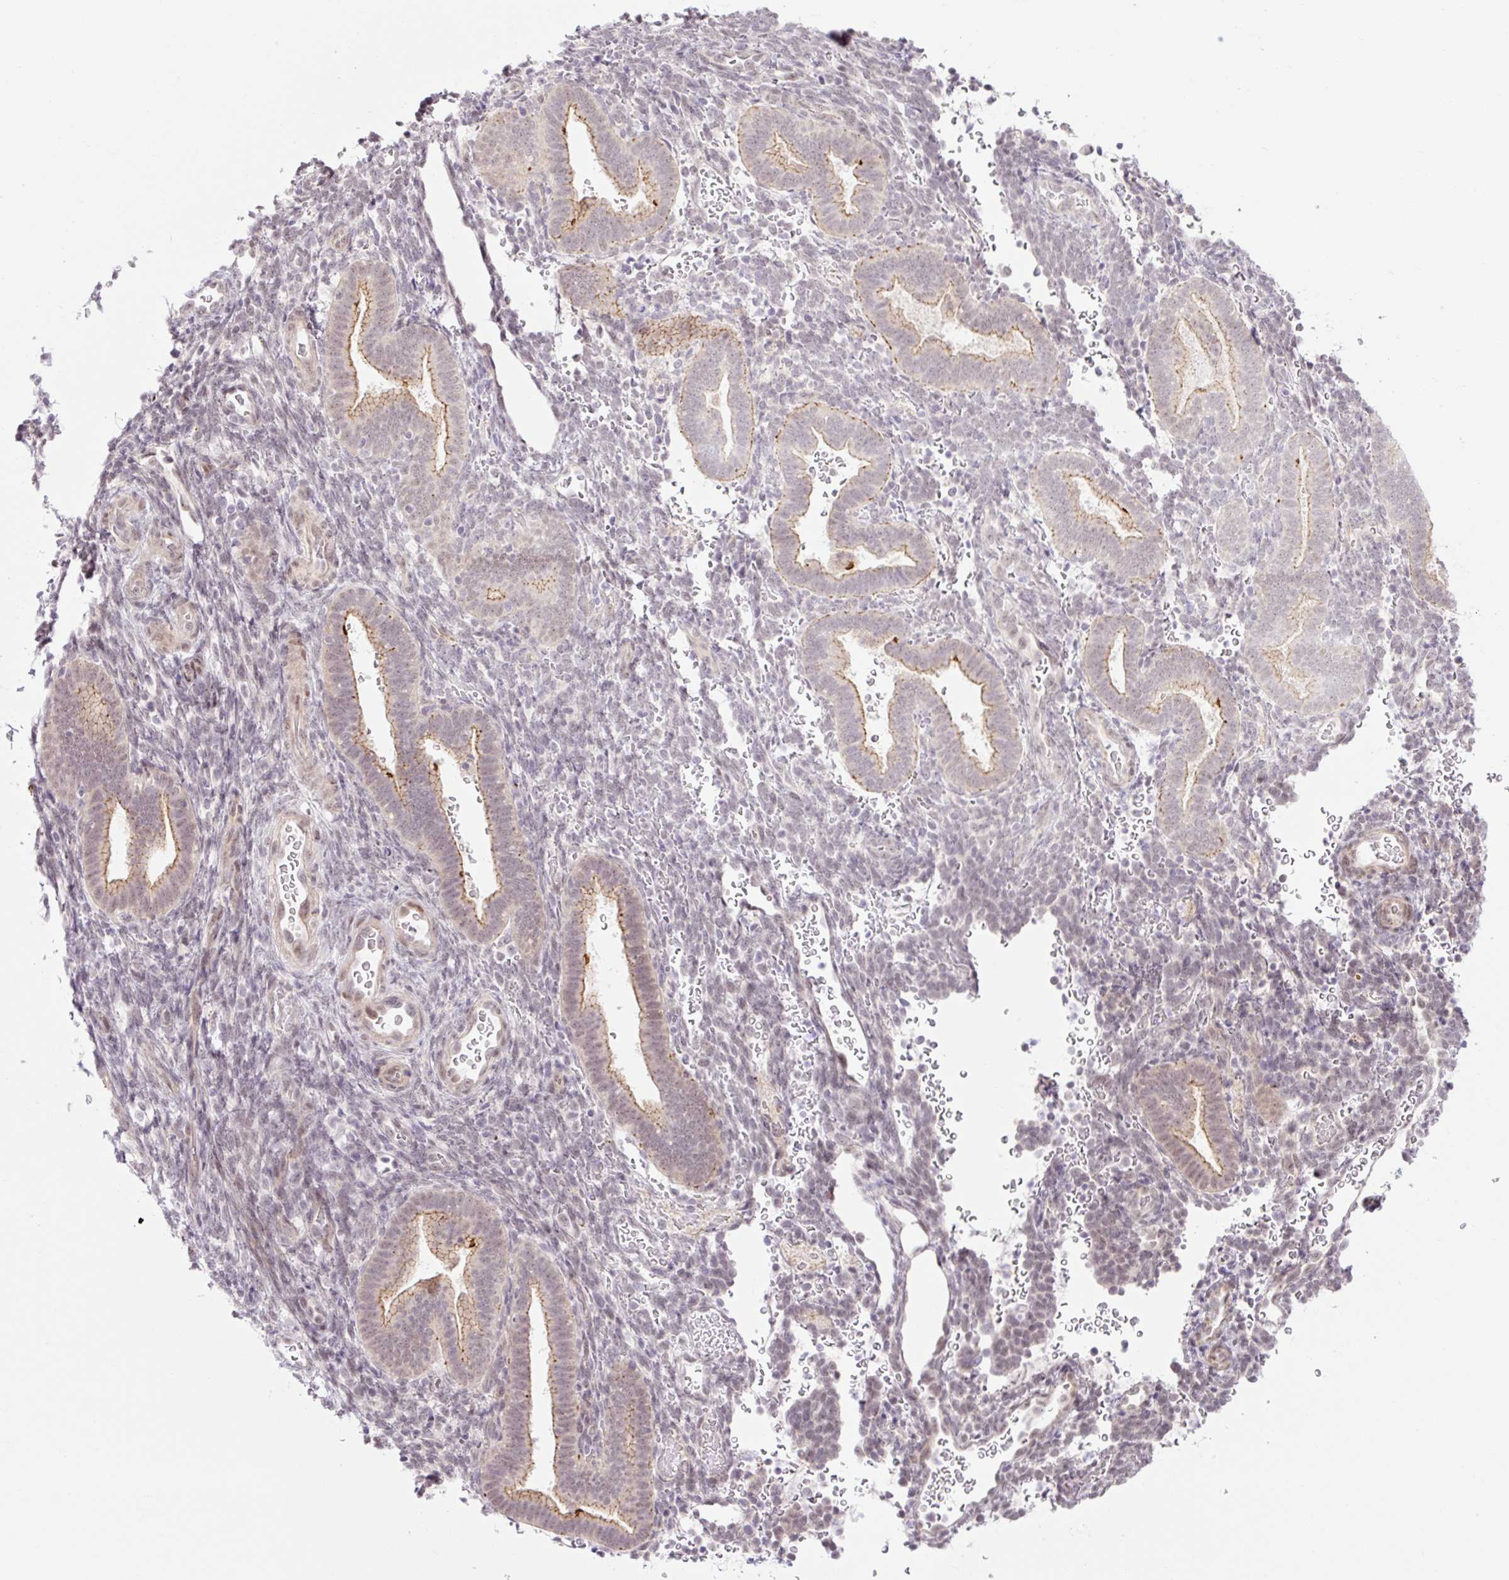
{"staining": {"intensity": "negative", "quantity": "none", "location": "none"}, "tissue": "endometrium", "cell_type": "Cells in endometrial stroma", "image_type": "normal", "snomed": [{"axis": "morphology", "description": "Normal tissue, NOS"}, {"axis": "topography", "description": "Endometrium"}], "caption": "DAB immunohistochemical staining of unremarkable endometrium displays no significant staining in cells in endometrial stroma. The staining was performed using DAB (3,3'-diaminobenzidine) to visualize the protein expression in brown, while the nuclei were stained in blue with hematoxylin (Magnification: 20x).", "gene": "ICE1", "patient": {"sex": "female", "age": 34}}